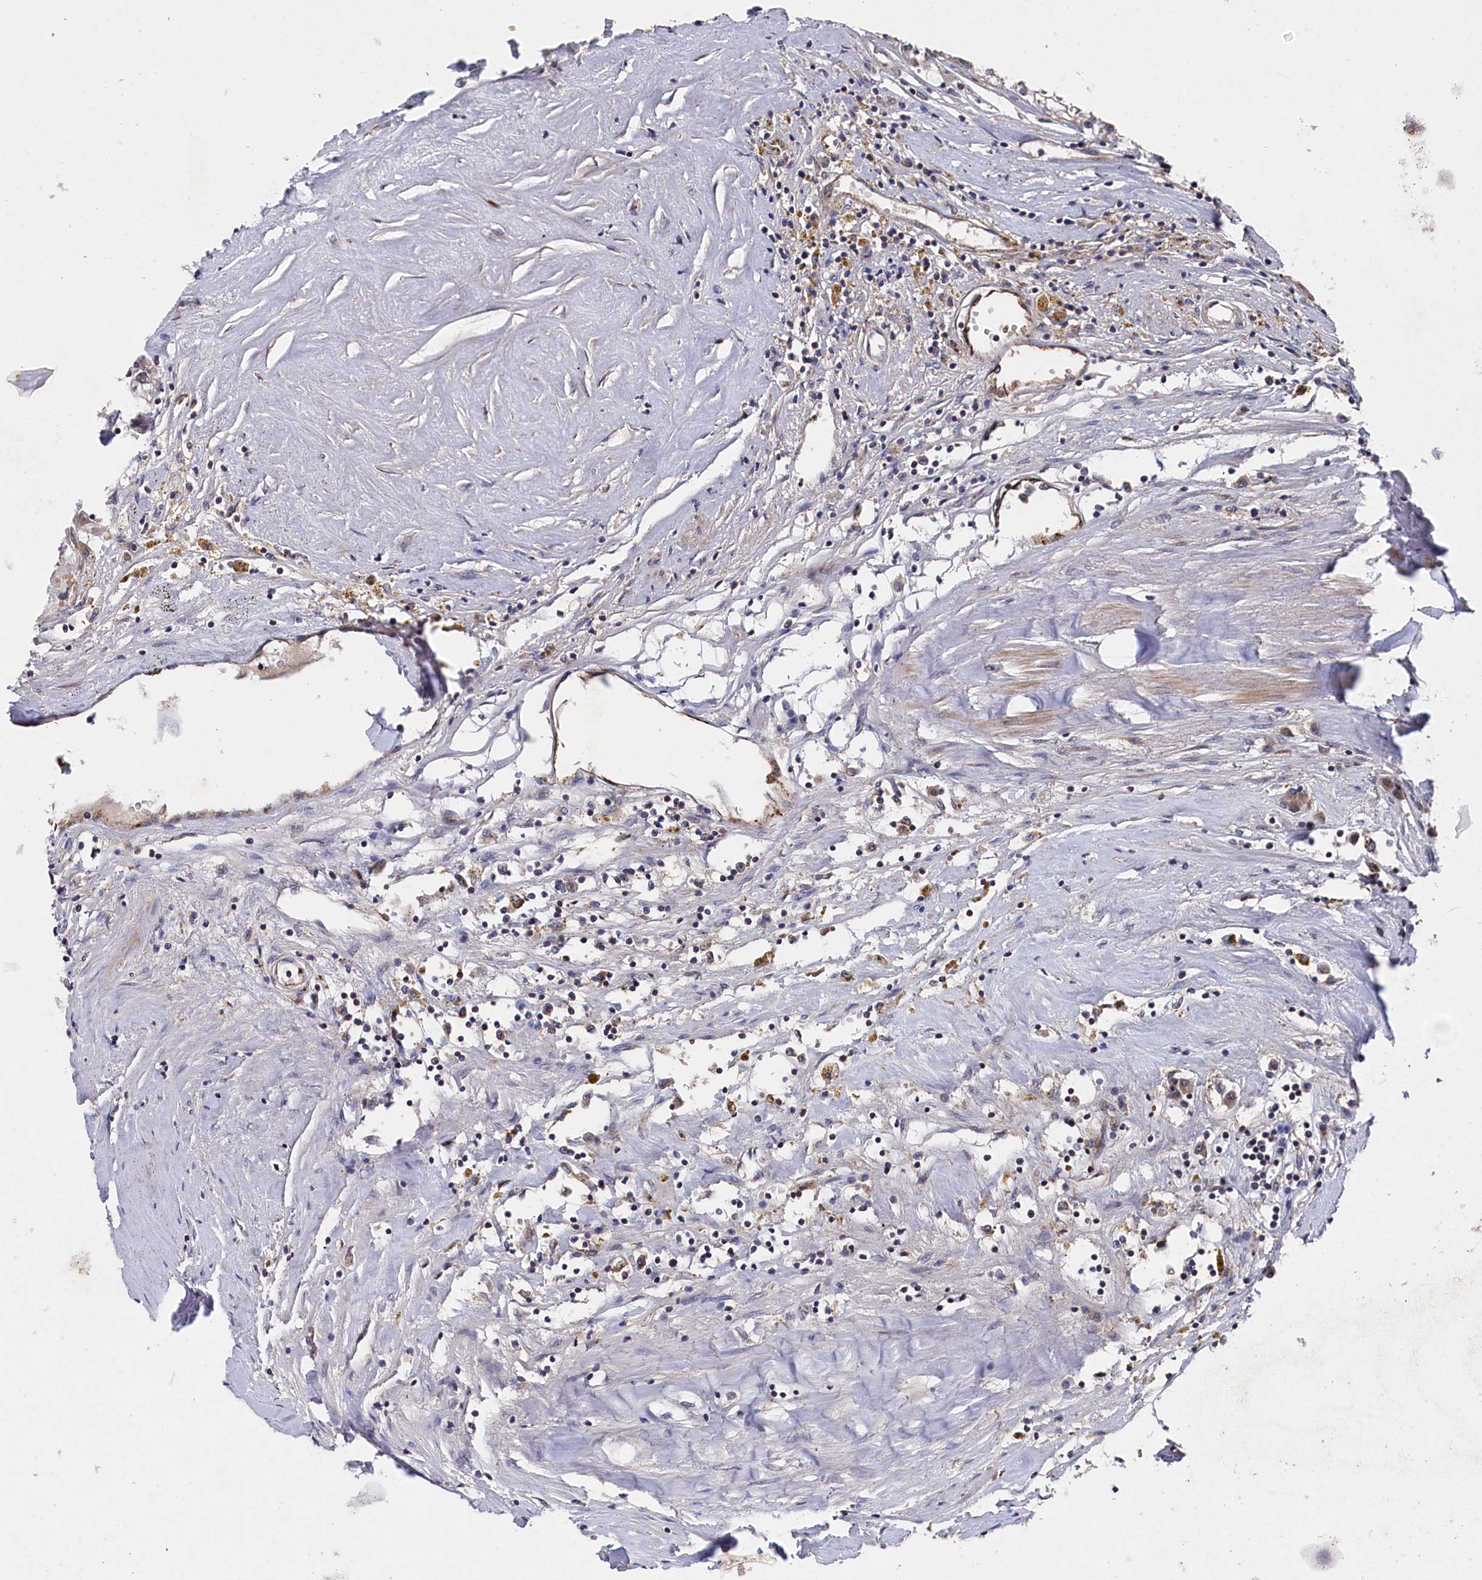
{"staining": {"intensity": "negative", "quantity": "none", "location": "none"}, "tissue": "renal cancer", "cell_type": "Tumor cells", "image_type": "cancer", "snomed": [{"axis": "morphology", "description": "Adenocarcinoma, NOS"}, {"axis": "topography", "description": "Kidney"}], "caption": "Immunohistochemical staining of renal adenocarcinoma exhibits no significant staining in tumor cells. (DAB (3,3'-diaminobenzidine) immunohistochemistry visualized using brightfield microscopy, high magnification).", "gene": "SUPV3L1", "patient": {"sex": "male", "age": 56}}